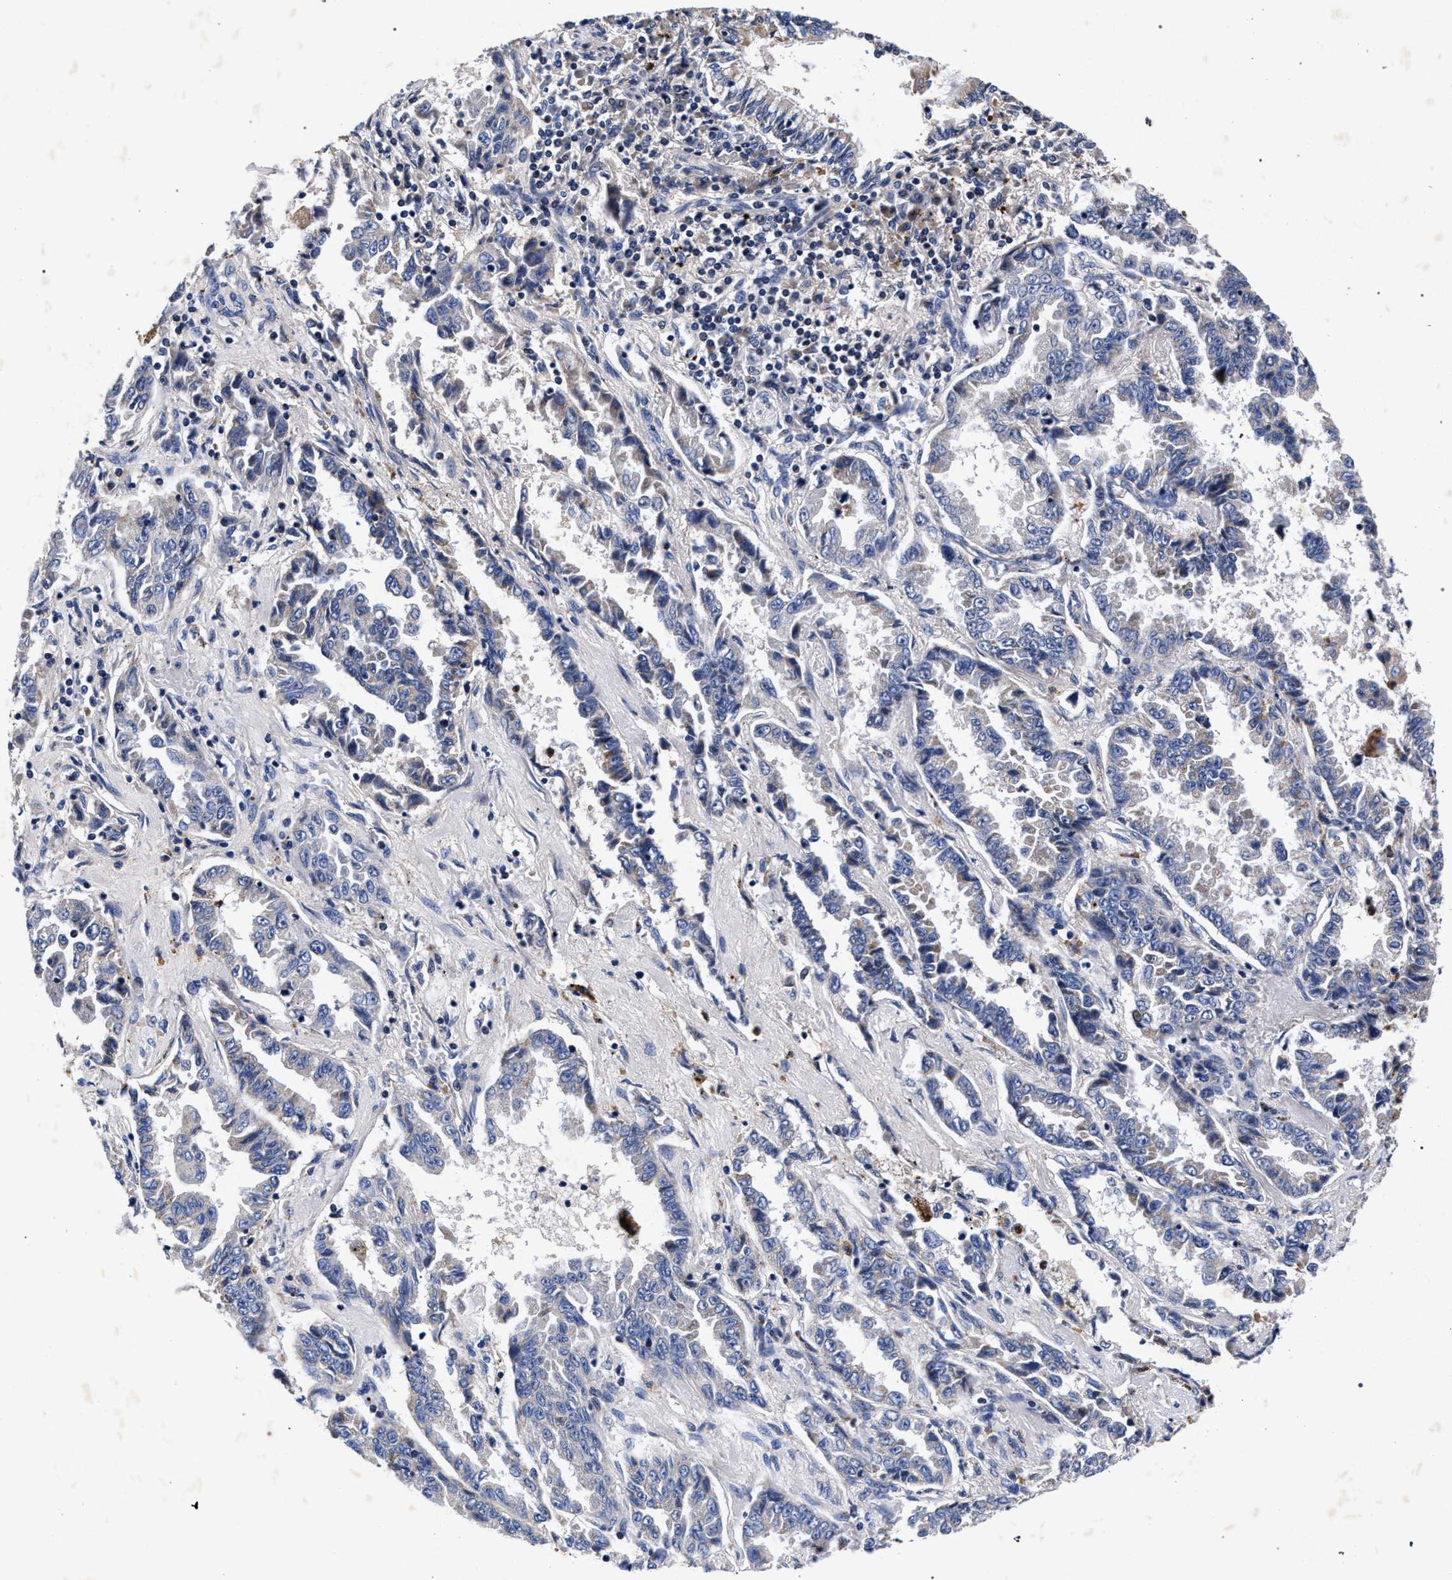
{"staining": {"intensity": "negative", "quantity": "none", "location": "none"}, "tissue": "lung cancer", "cell_type": "Tumor cells", "image_type": "cancer", "snomed": [{"axis": "morphology", "description": "Adenocarcinoma, NOS"}, {"axis": "topography", "description": "Lung"}], "caption": "The image demonstrates no staining of tumor cells in adenocarcinoma (lung).", "gene": "HSD17B14", "patient": {"sex": "female", "age": 51}}